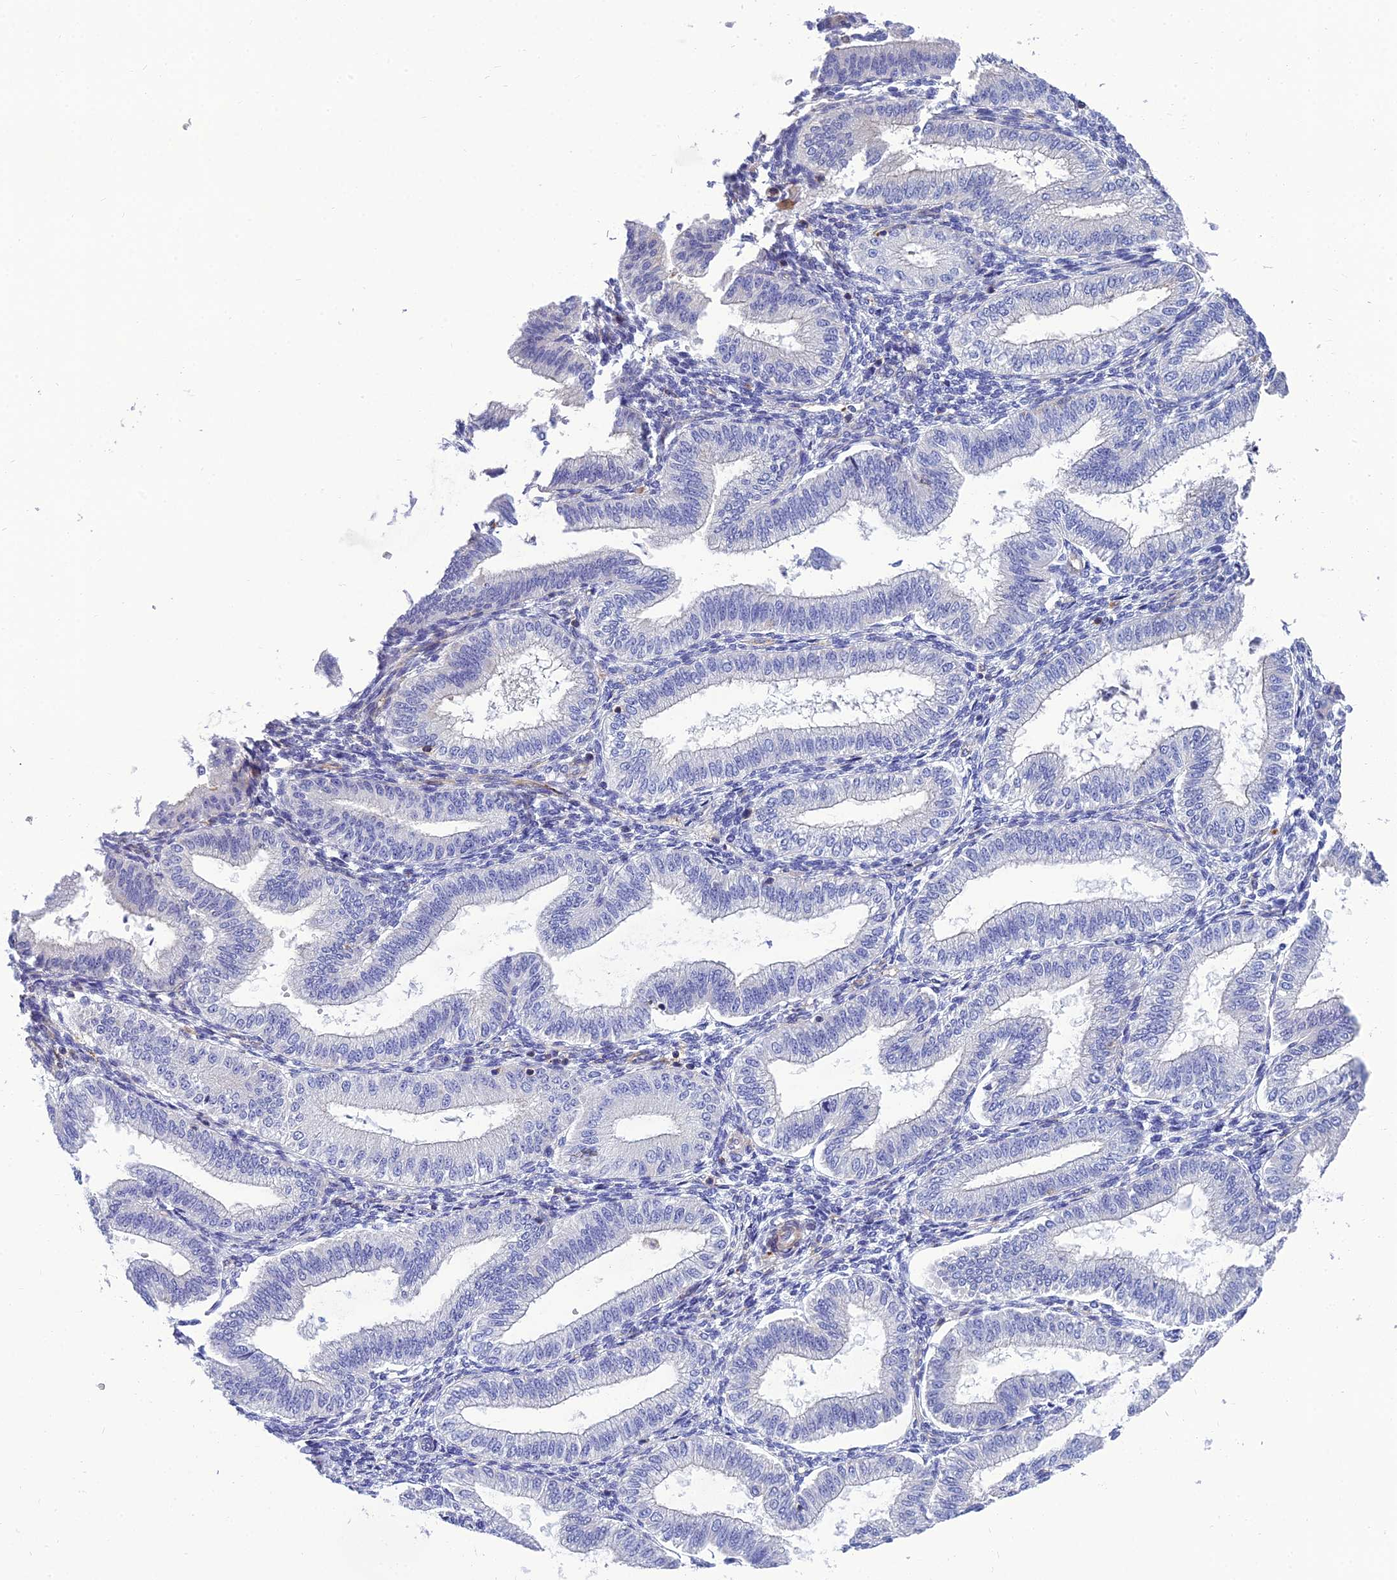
{"staining": {"intensity": "negative", "quantity": "none", "location": "none"}, "tissue": "endometrium", "cell_type": "Cells in endometrial stroma", "image_type": "normal", "snomed": [{"axis": "morphology", "description": "Normal tissue, NOS"}, {"axis": "topography", "description": "Endometrium"}], "caption": "Protein analysis of benign endometrium displays no significant staining in cells in endometrial stroma.", "gene": "PPP1R18", "patient": {"sex": "female", "age": 39}}